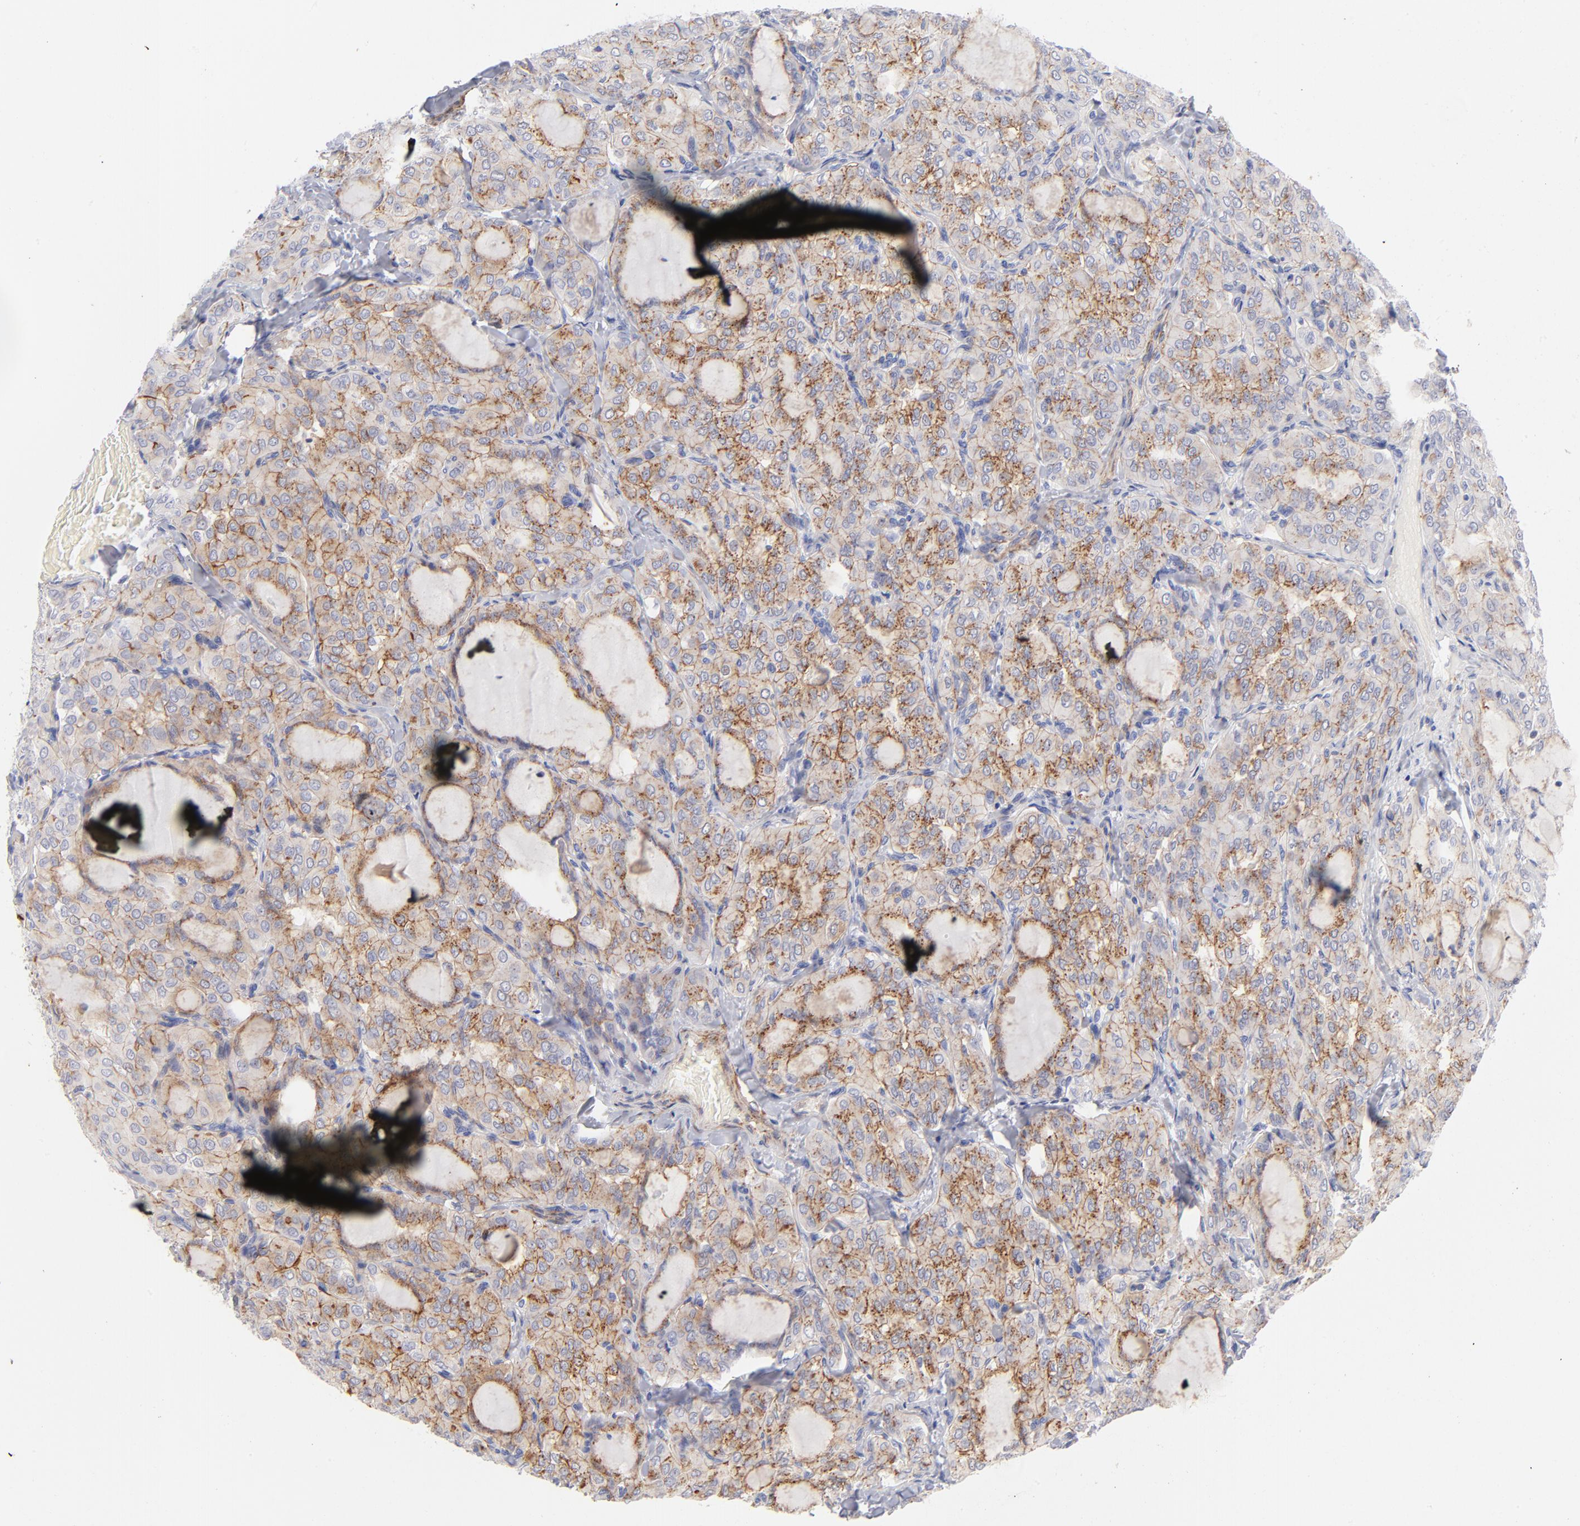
{"staining": {"intensity": "moderate", "quantity": ">75%", "location": "cytoplasmic/membranous"}, "tissue": "thyroid cancer", "cell_type": "Tumor cells", "image_type": "cancer", "snomed": [{"axis": "morphology", "description": "Papillary adenocarcinoma, NOS"}, {"axis": "topography", "description": "Thyroid gland"}], "caption": "Brown immunohistochemical staining in human thyroid cancer (papillary adenocarcinoma) exhibits moderate cytoplasmic/membranous staining in about >75% of tumor cells. Nuclei are stained in blue.", "gene": "ACTA2", "patient": {"sex": "male", "age": 20}}